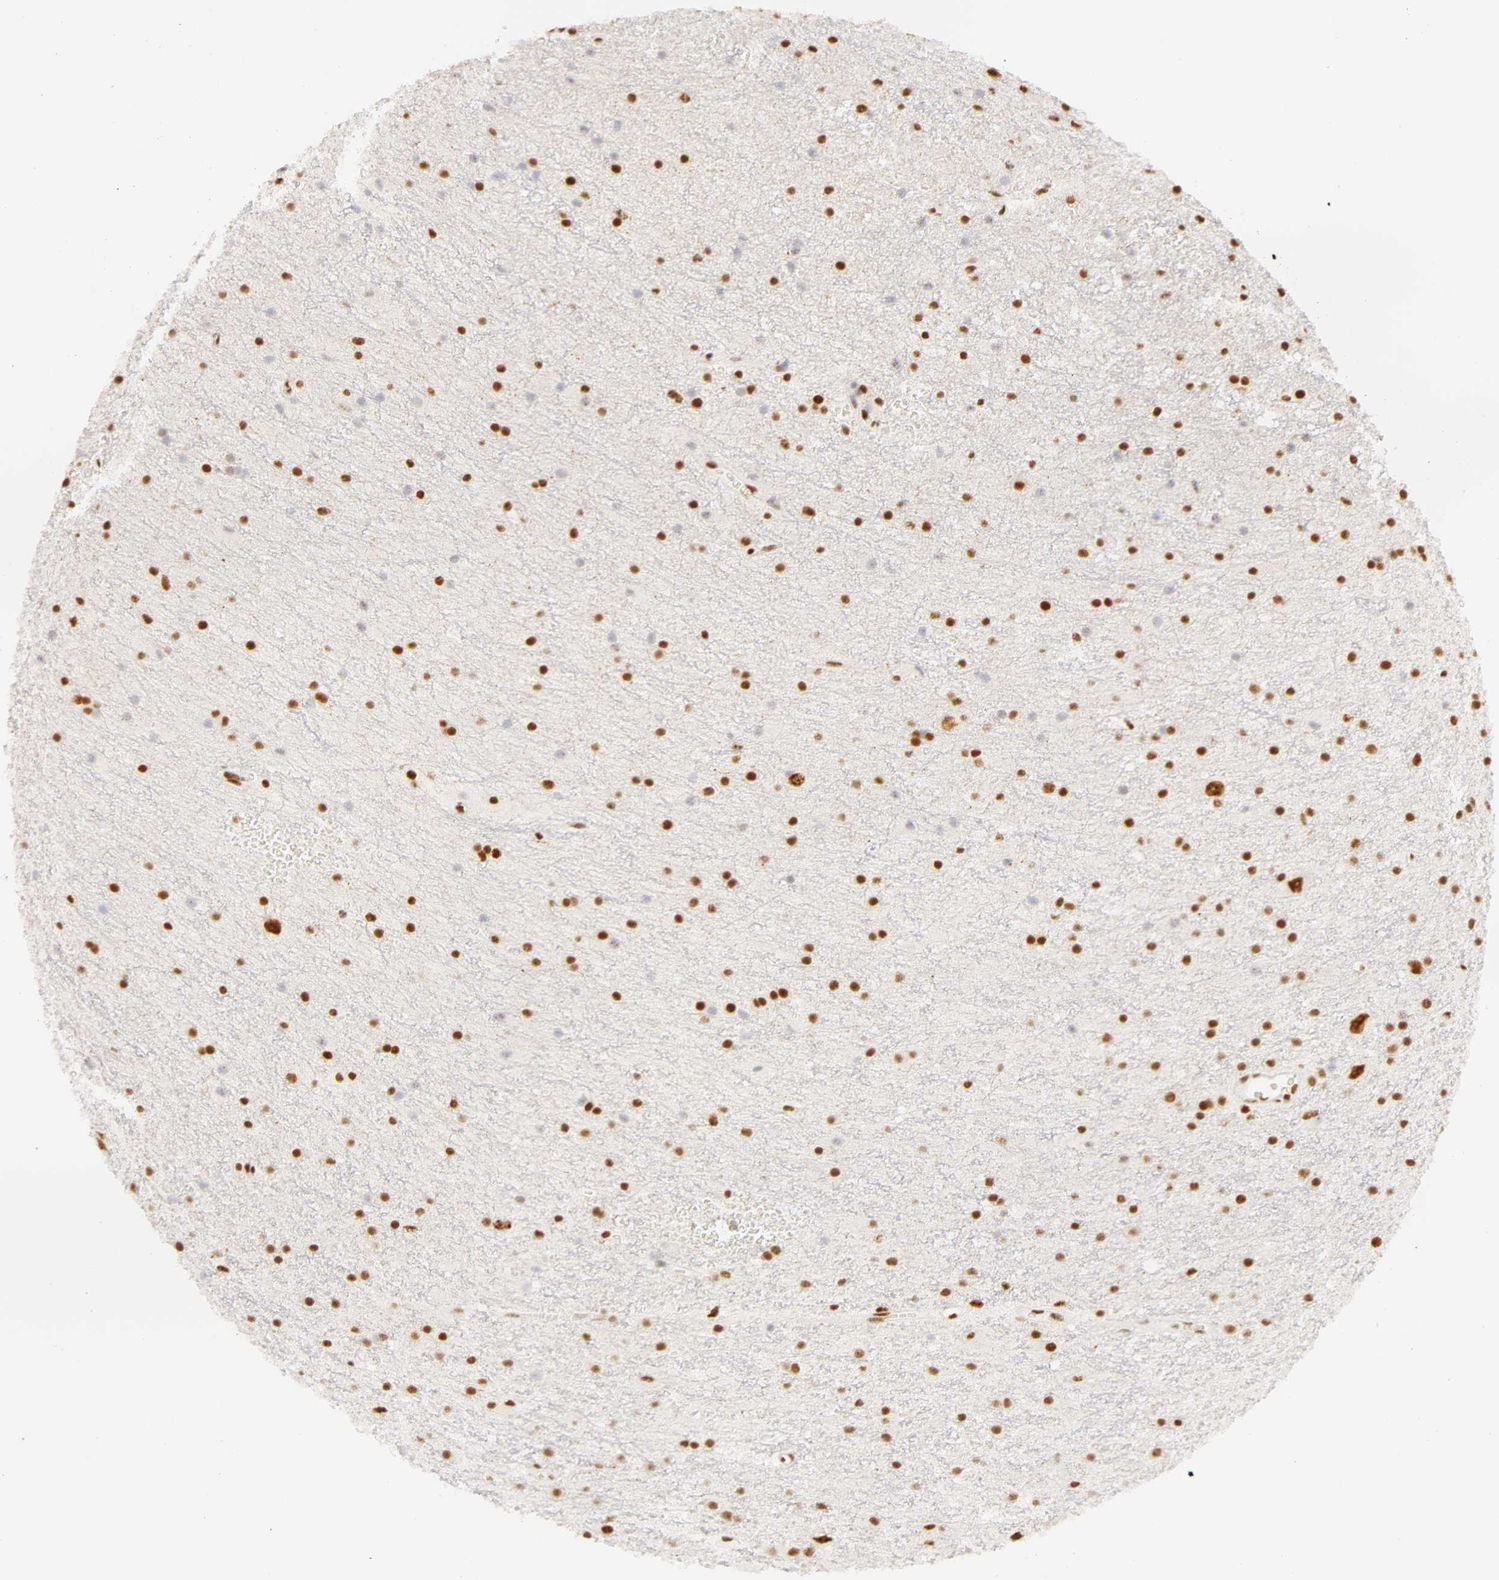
{"staining": {"intensity": "moderate", "quantity": ">75%", "location": "nuclear"}, "tissue": "glioma", "cell_type": "Tumor cells", "image_type": "cancer", "snomed": [{"axis": "morphology", "description": "Glioma, malignant, Low grade"}, {"axis": "topography", "description": "Brain"}], "caption": "Malignant low-grade glioma stained with a protein marker shows moderate staining in tumor cells.", "gene": "RBM39", "patient": {"sex": "female", "age": 15}}